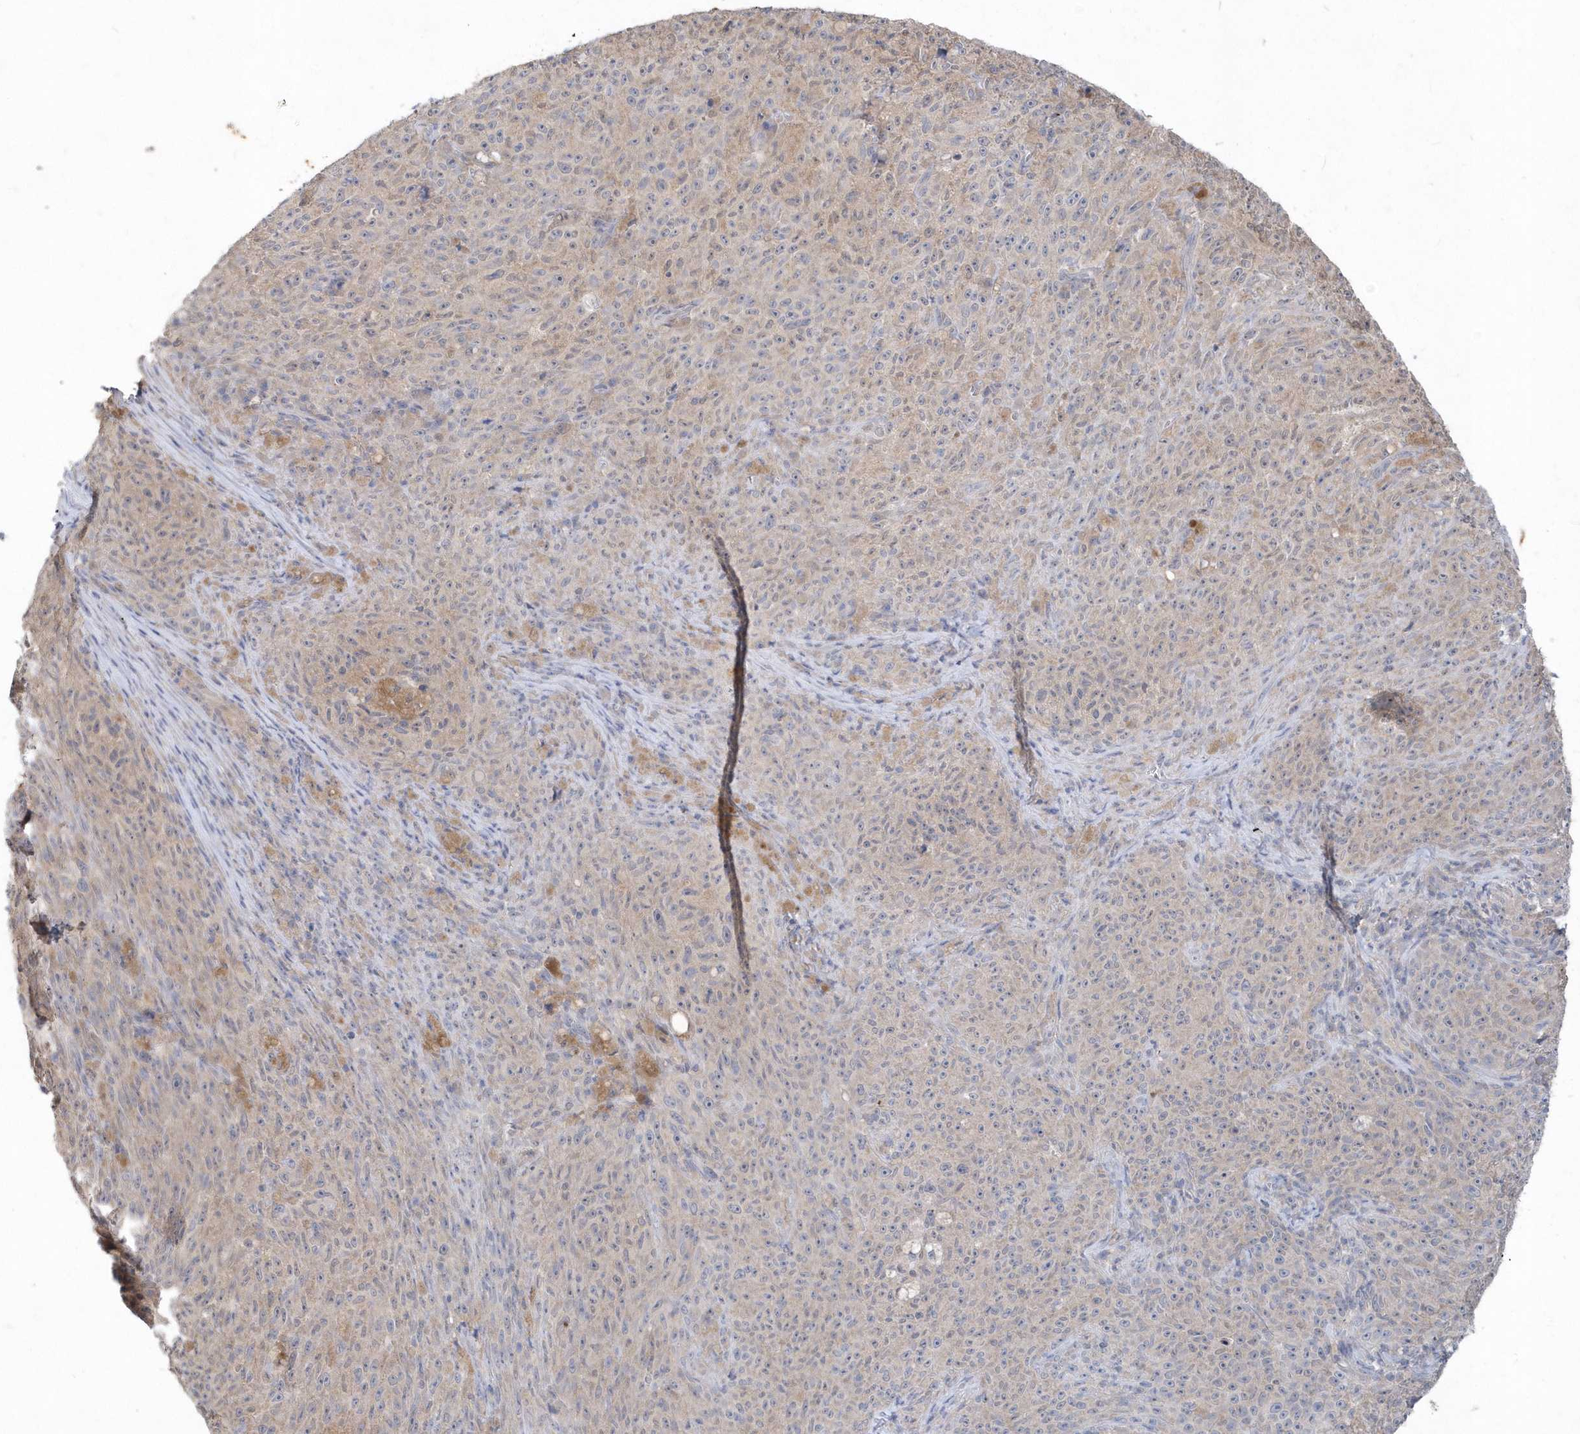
{"staining": {"intensity": "weak", "quantity": "25%-75%", "location": "cytoplasmic/membranous"}, "tissue": "melanoma", "cell_type": "Tumor cells", "image_type": "cancer", "snomed": [{"axis": "morphology", "description": "Malignant melanoma, NOS"}, {"axis": "topography", "description": "Skin"}], "caption": "Protein staining demonstrates weak cytoplasmic/membranous staining in approximately 25%-75% of tumor cells in malignant melanoma. The protein is stained brown, and the nuclei are stained in blue (DAB IHC with brightfield microscopy, high magnification).", "gene": "AKR7A2", "patient": {"sex": "female", "age": 82}}